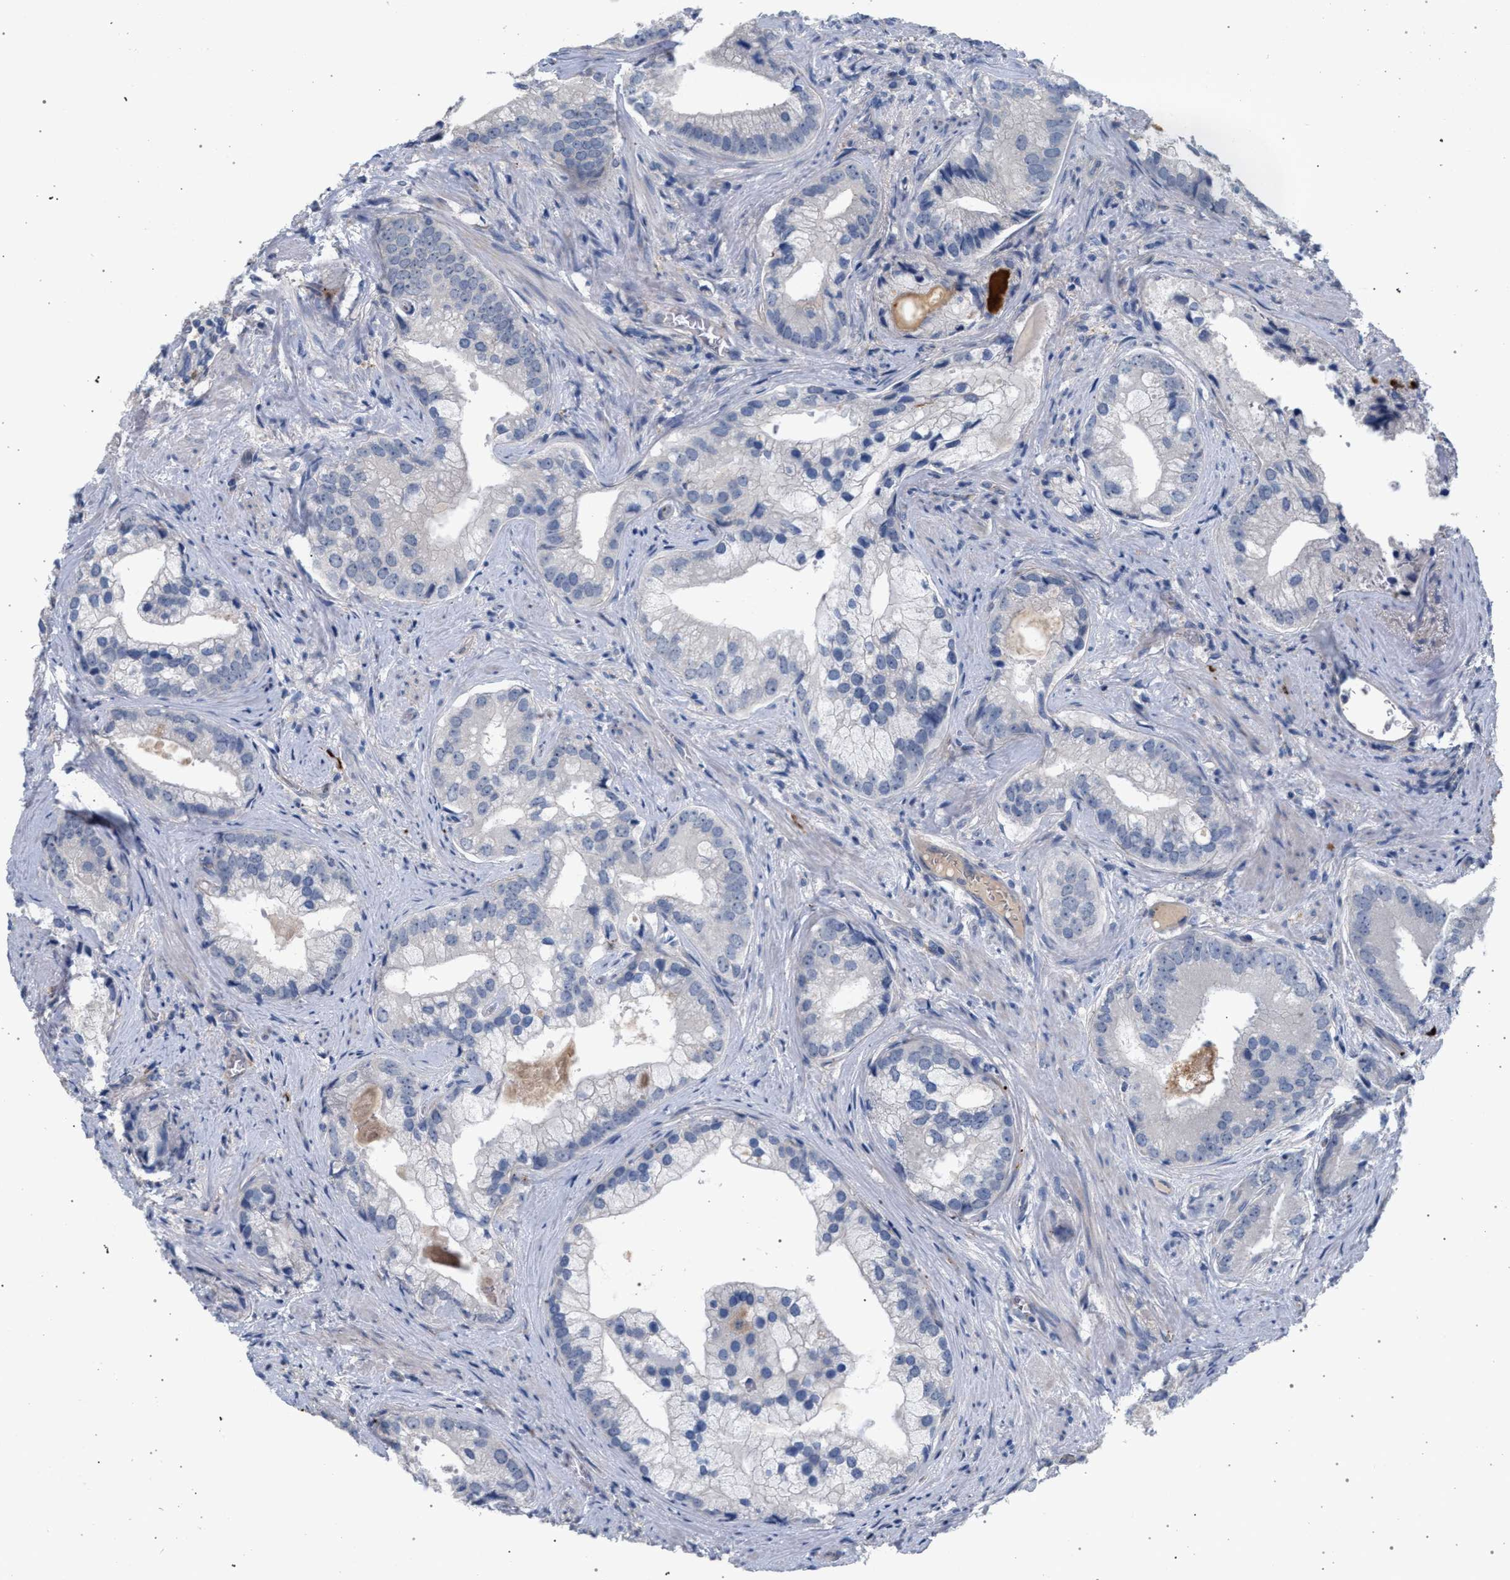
{"staining": {"intensity": "negative", "quantity": "none", "location": "none"}, "tissue": "prostate cancer", "cell_type": "Tumor cells", "image_type": "cancer", "snomed": [{"axis": "morphology", "description": "Adenocarcinoma, Low grade"}, {"axis": "topography", "description": "Prostate"}], "caption": "The image shows no significant positivity in tumor cells of prostate cancer (adenocarcinoma (low-grade)).", "gene": "MAMDC2", "patient": {"sex": "male", "age": 71}}